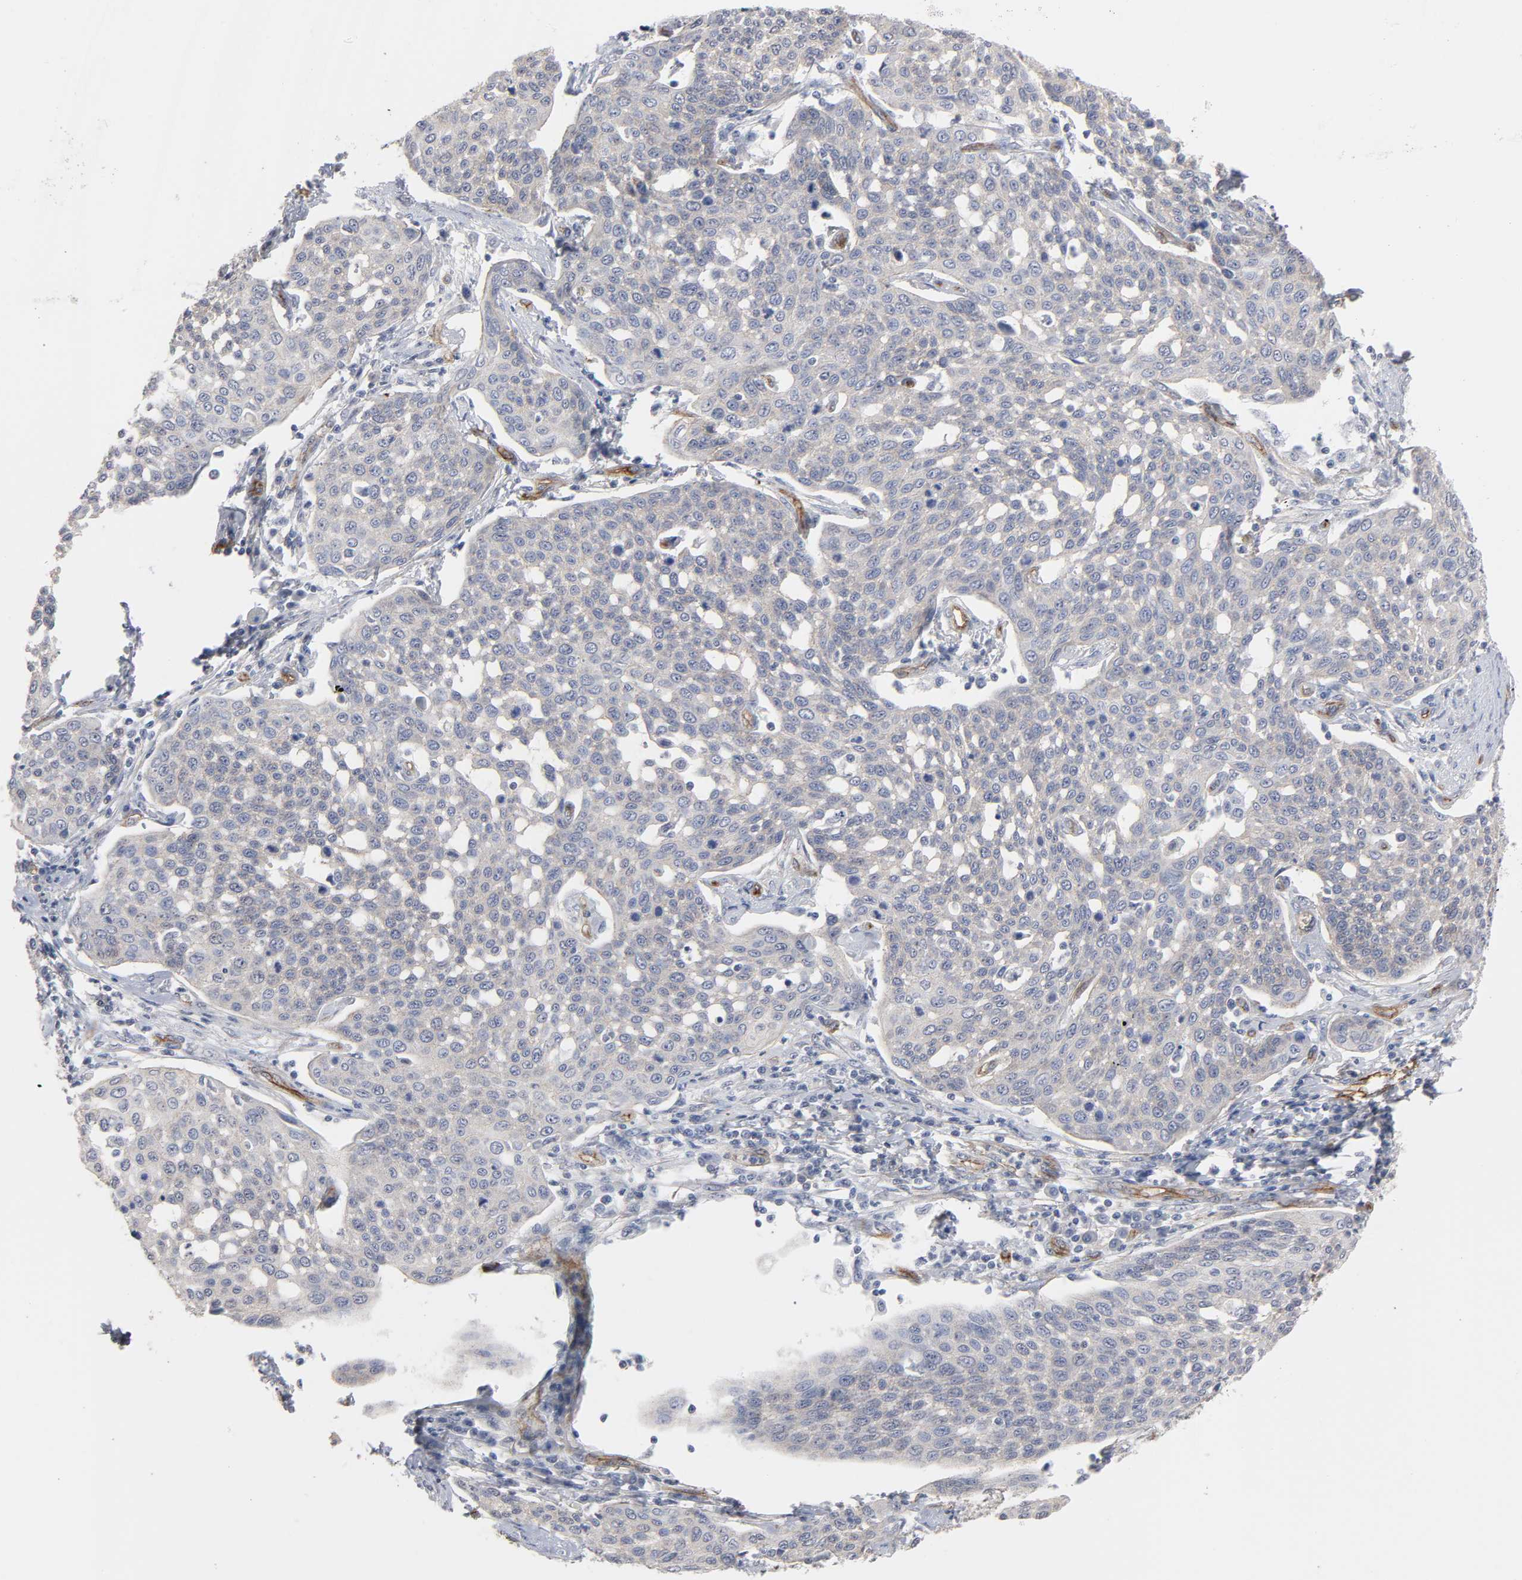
{"staining": {"intensity": "weak", "quantity": "25%-75%", "location": "cytoplasmic/membranous"}, "tissue": "cervical cancer", "cell_type": "Tumor cells", "image_type": "cancer", "snomed": [{"axis": "morphology", "description": "Squamous cell carcinoma, NOS"}, {"axis": "topography", "description": "Cervix"}], "caption": "Weak cytoplasmic/membranous positivity for a protein is identified in approximately 25%-75% of tumor cells of cervical cancer using immunohistochemistry (IHC).", "gene": "SPTAN1", "patient": {"sex": "female", "age": 34}}